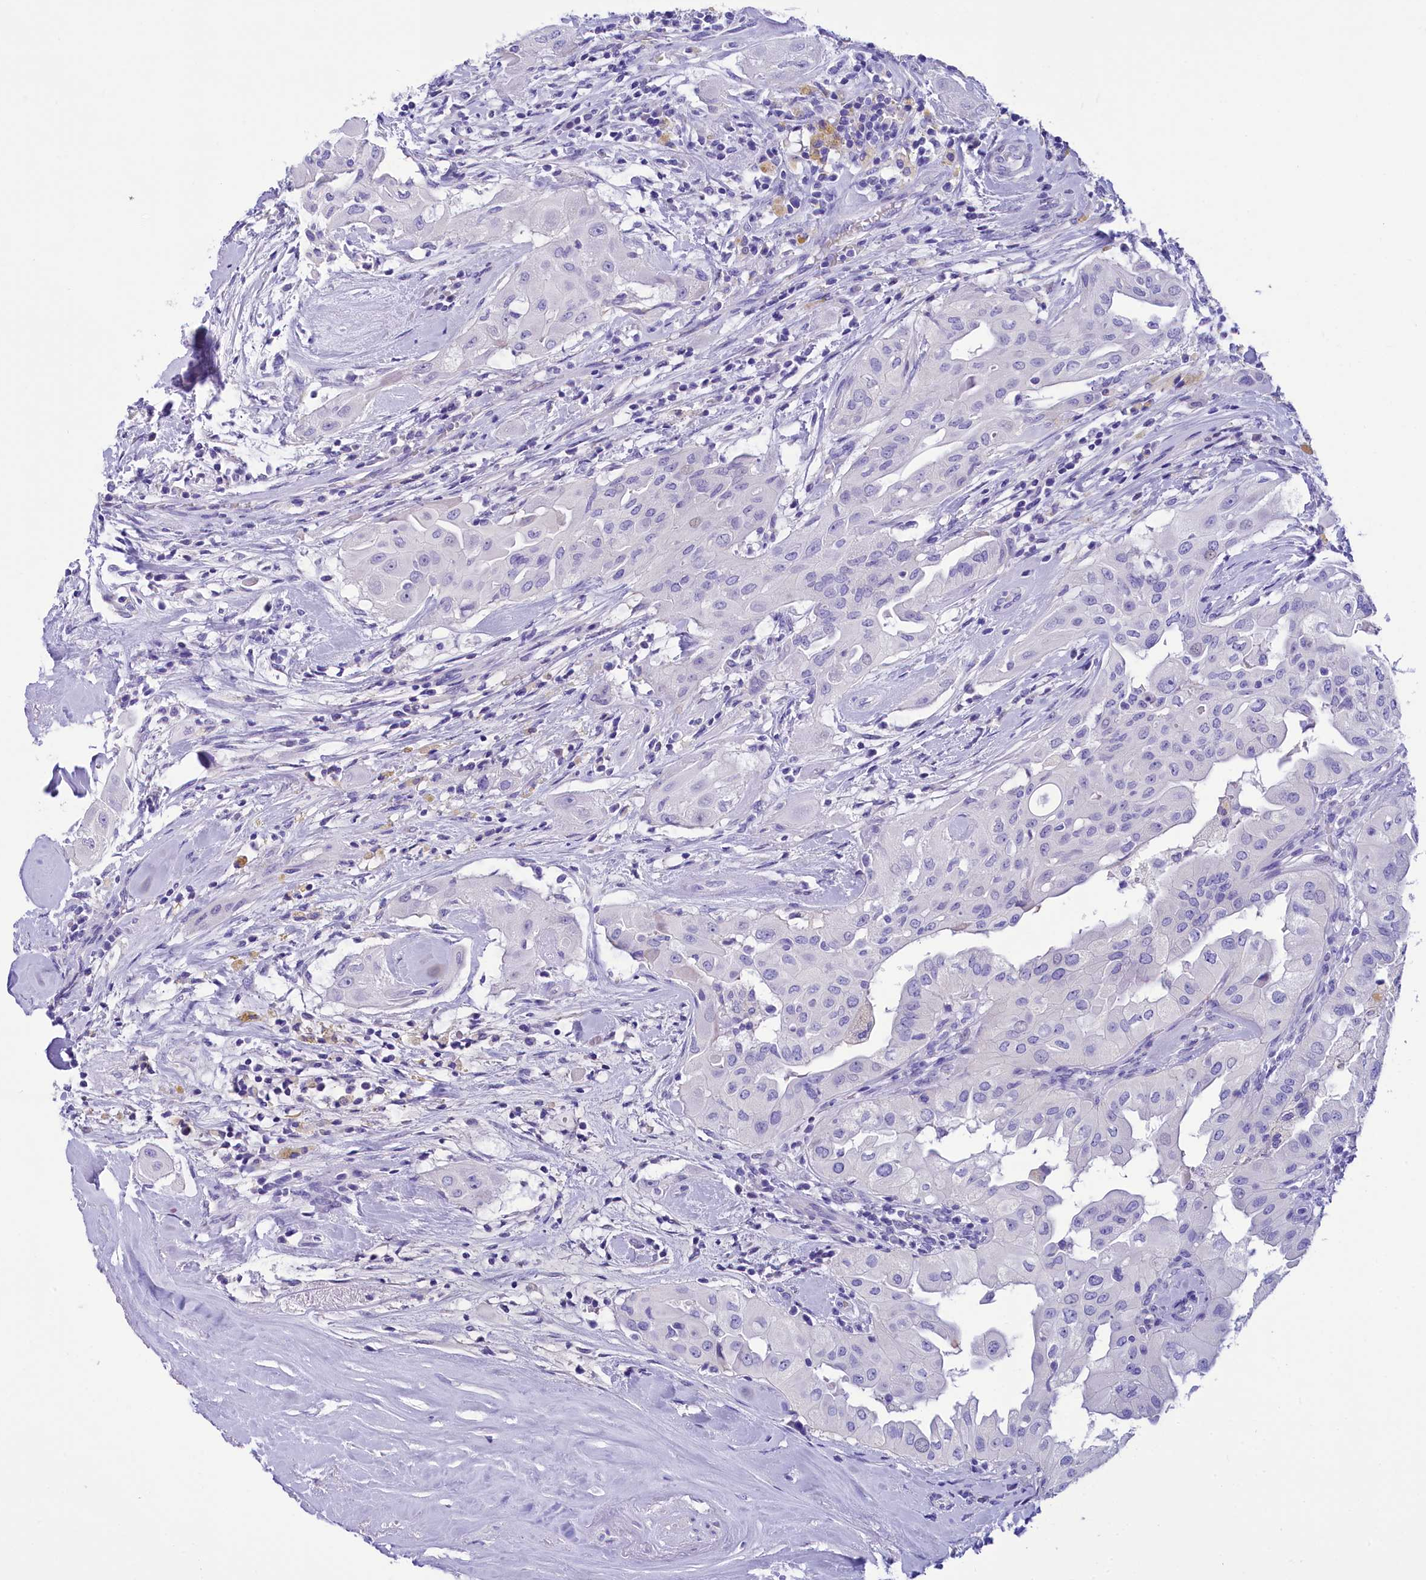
{"staining": {"intensity": "negative", "quantity": "none", "location": "none"}, "tissue": "thyroid cancer", "cell_type": "Tumor cells", "image_type": "cancer", "snomed": [{"axis": "morphology", "description": "Papillary adenocarcinoma, NOS"}, {"axis": "topography", "description": "Thyroid gland"}], "caption": "High power microscopy image of an IHC image of thyroid cancer, revealing no significant staining in tumor cells.", "gene": "TTC36", "patient": {"sex": "female", "age": 59}}